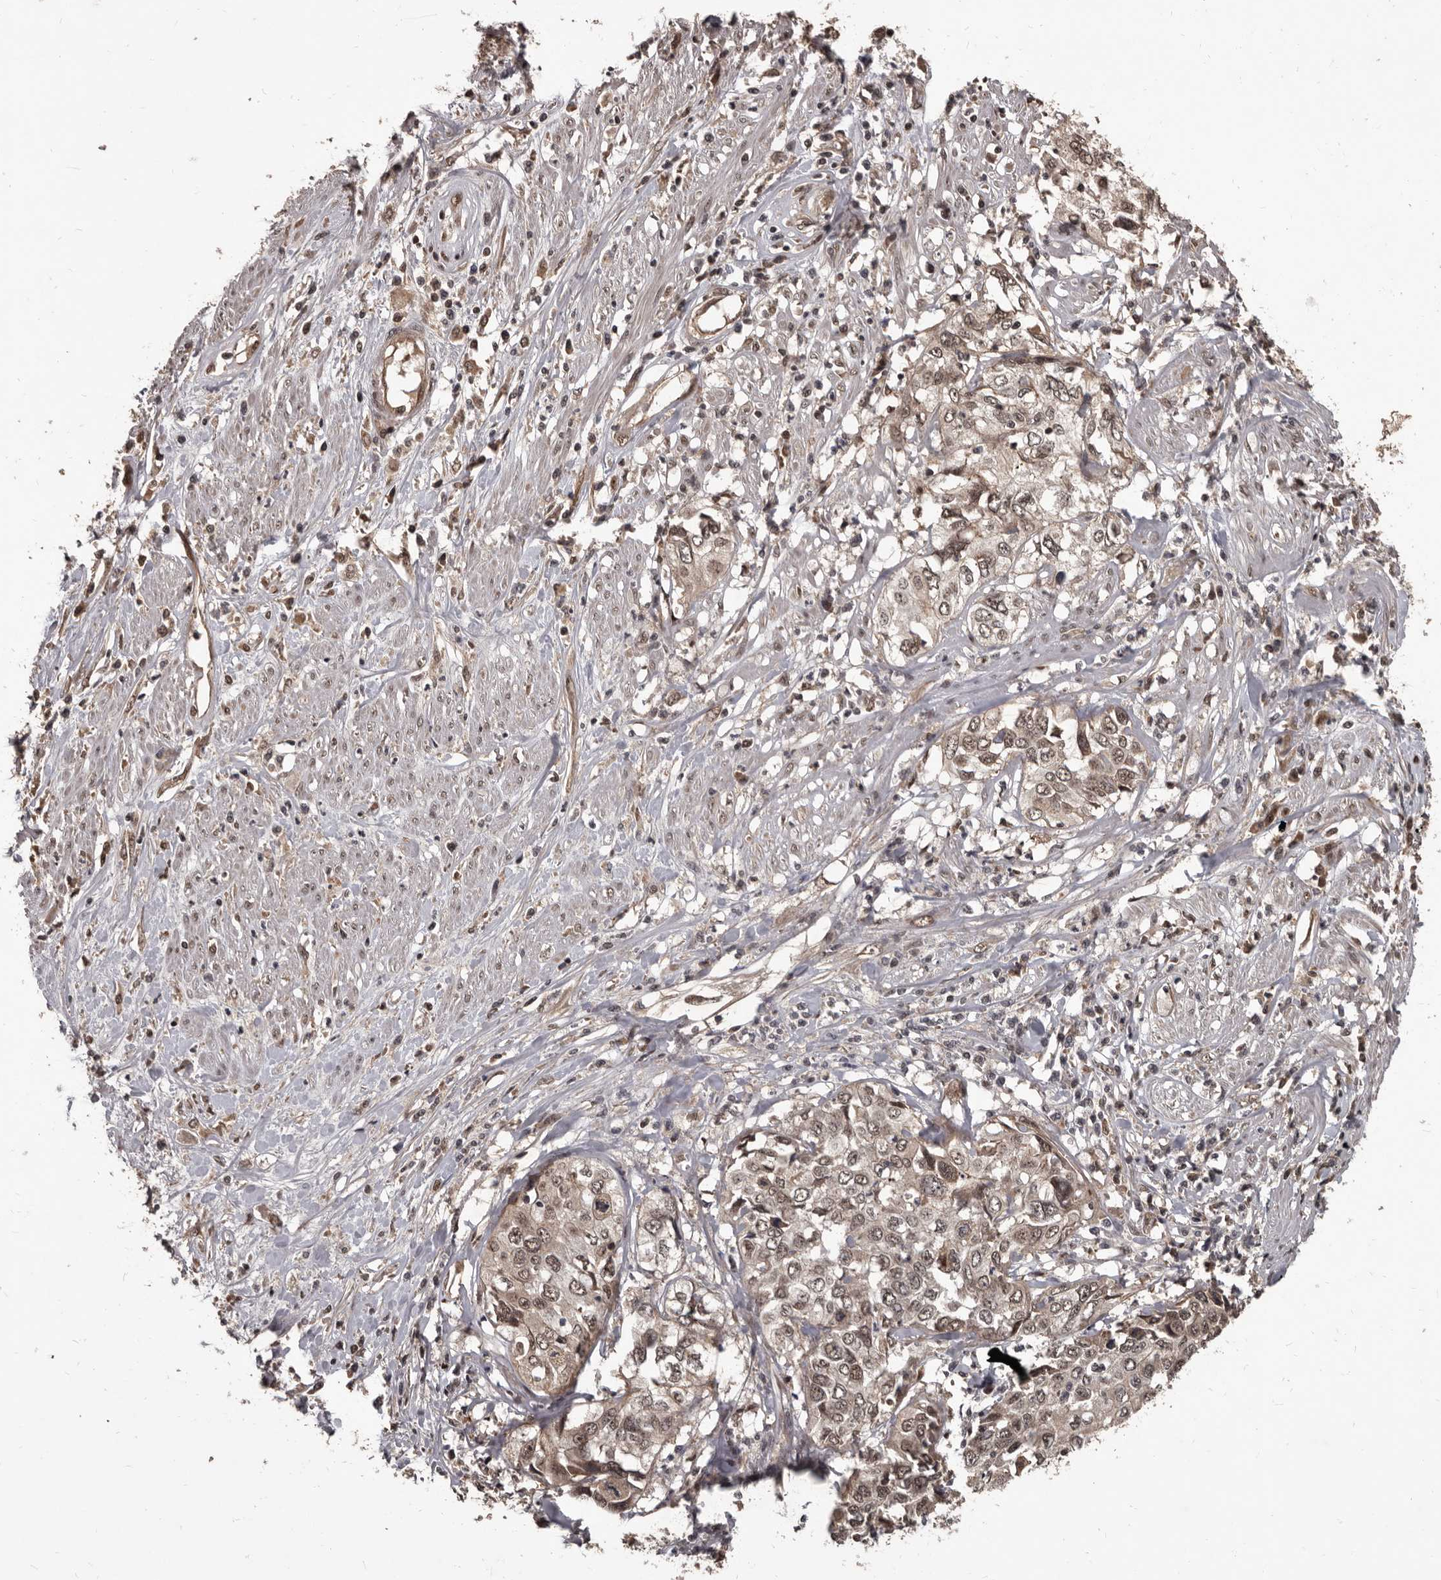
{"staining": {"intensity": "moderate", "quantity": ">75%", "location": "nuclear"}, "tissue": "cervical cancer", "cell_type": "Tumor cells", "image_type": "cancer", "snomed": [{"axis": "morphology", "description": "Squamous cell carcinoma, NOS"}, {"axis": "topography", "description": "Cervix"}], "caption": "High-magnification brightfield microscopy of cervical squamous cell carcinoma stained with DAB (brown) and counterstained with hematoxylin (blue). tumor cells exhibit moderate nuclear expression is seen in about>75% of cells. The staining is performed using DAB (3,3'-diaminobenzidine) brown chromogen to label protein expression. The nuclei are counter-stained blue using hematoxylin.", "gene": "AHR", "patient": {"sex": "female", "age": 31}}